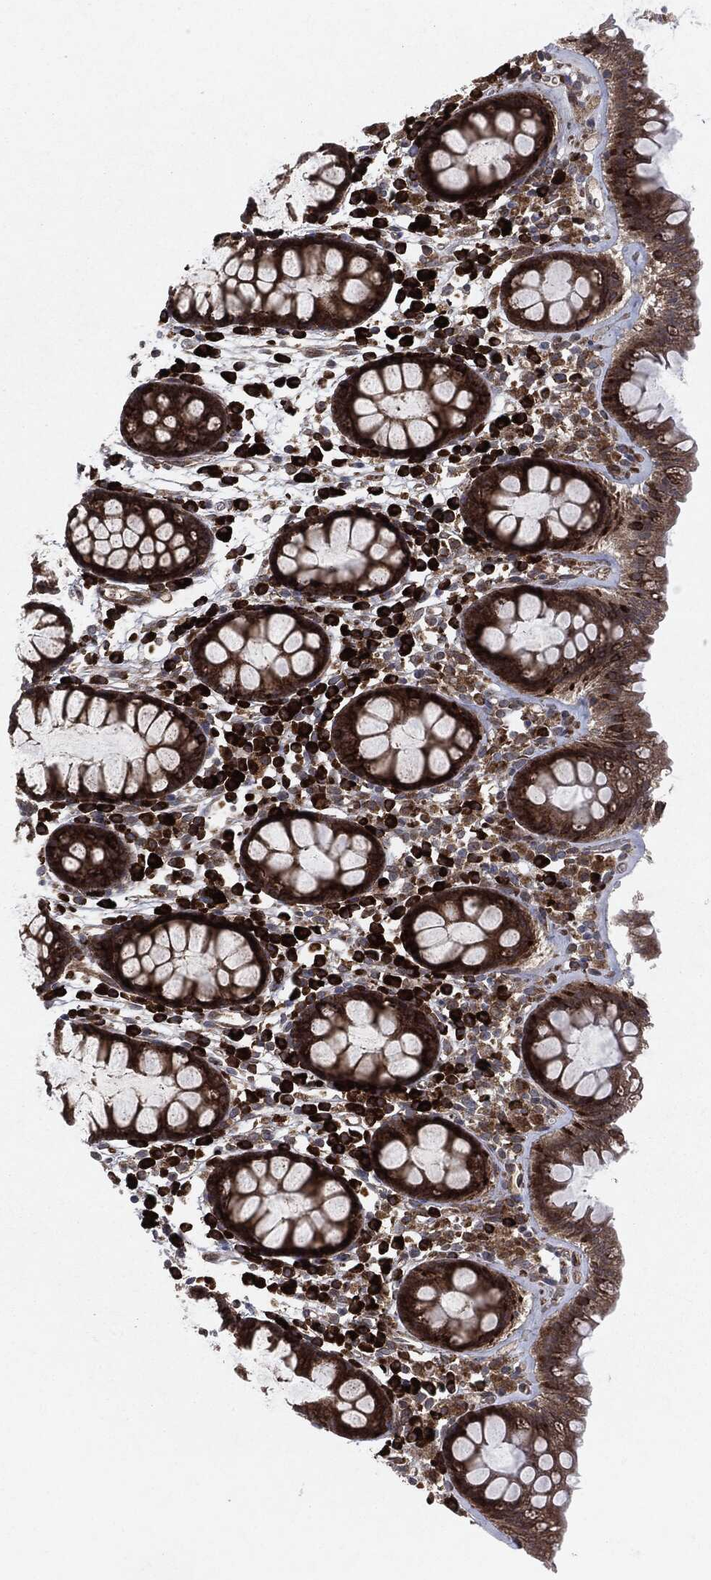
{"staining": {"intensity": "strong", "quantity": ">75%", "location": "cytoplasmic/membranous"}, "tissue": "colon", "cell_type": "Endothelial cells", "image_type": "normal", "snomed": [{"axis": "morphology", "description": "Normal tissue, NOS"}, {"axis": "topography", "description": "Colon"}], "caption": "Endothelial cells show high levels of strong cytoplasmic/membranous expression in approximately >75% of cells in benign human colon.", "gene": "RAF1", "patient": {"sex": "male", "age": 76}}